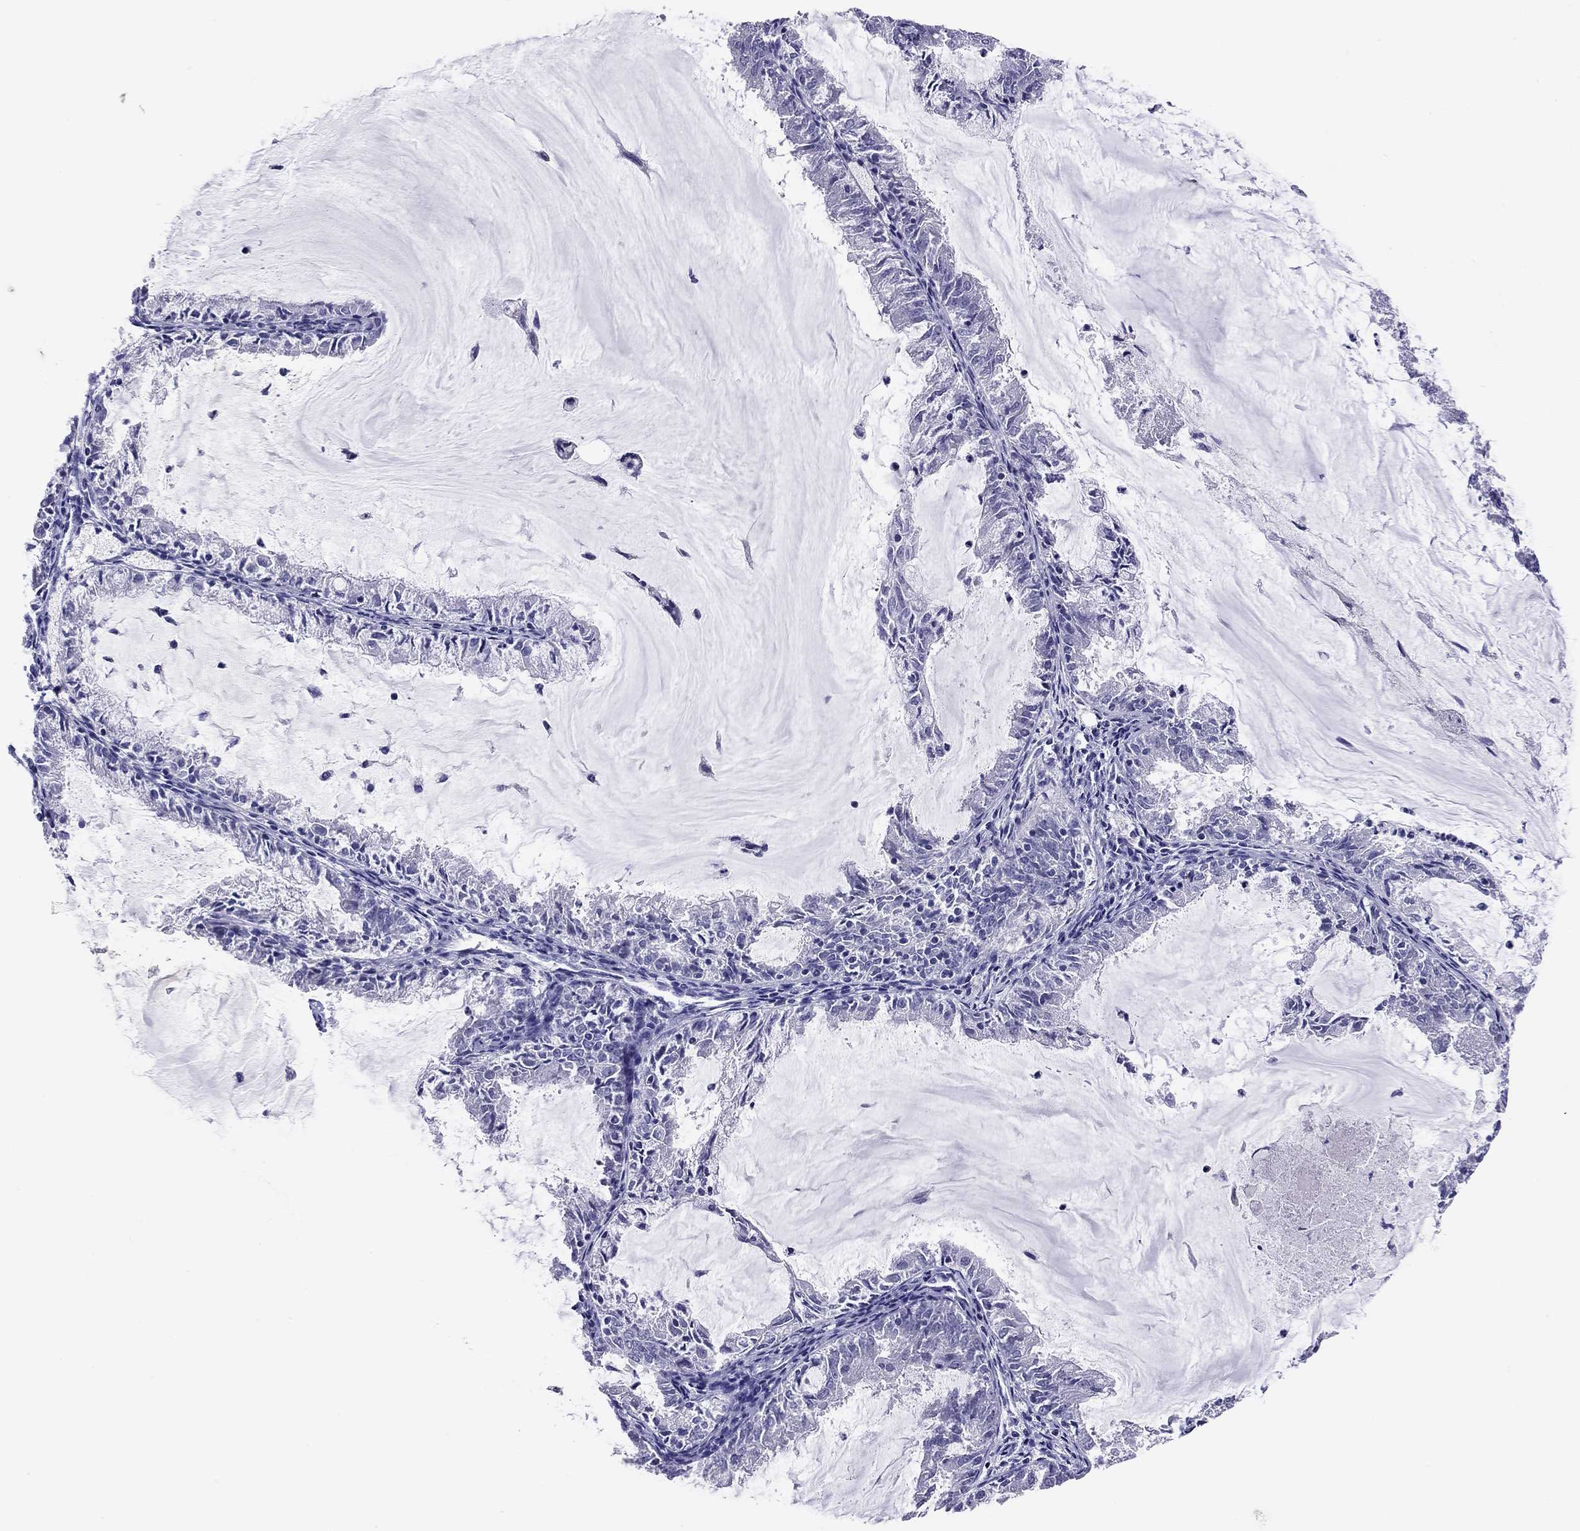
{"staining": {"intensity": "negative", "quantity": "none", "location": "none"}, "tissue": "endometrial cancer", "cell_type": "Tumor cells", "image_type": "cancer", "snomed": [{"axis": "morphology", "description": "Adenocarcinoma, NOS"}, {"axis": "topography", "description": "Endometrium"}], "caption": "Immunohistochemistry photomicrograph of human endometrial adenocarcinoma stained for a protein (brown), which reveals no positivity in tumor cells. The staining was performed using DAB to visualize the protein expression in brown, while the nuclei were stained in blue with hematoxylin (Magnification: 20x).", "gene": "ARMC12", "patient": {"sex": "female", "age": 57}}